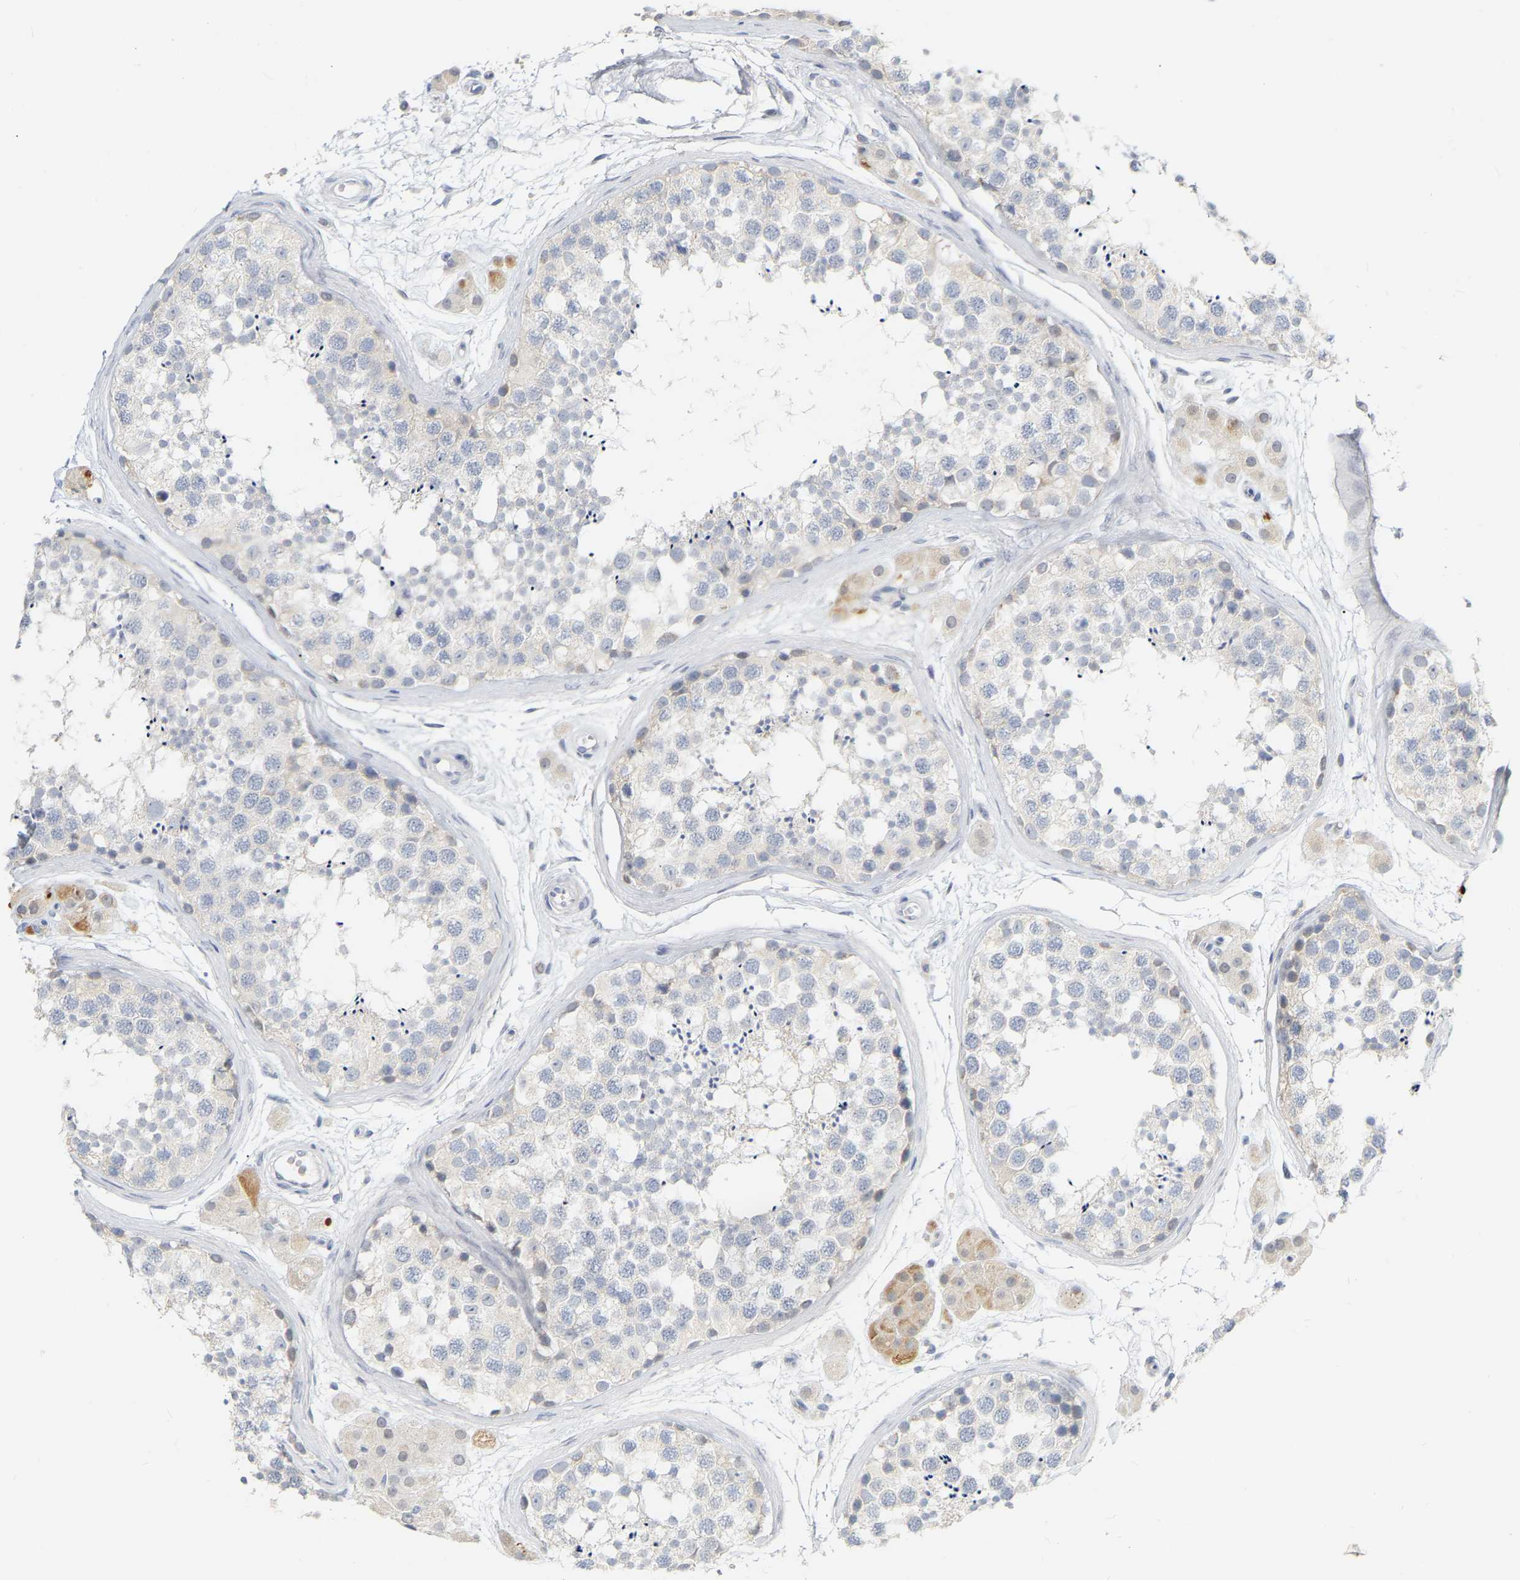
{"staining": {"intensity": "negative", "quantity": "none", "location": "none"}, "tissue": "testis", "cell_type": "Cells in seminiferous ducts", "image_type": "normal", "snomed": [{"axis": "morphology", "description": "Normal tissue, NOS"}, {"axis": "topography", "description": "Testis"}], "caption": "Immunohistochemistry (IHC) micrograph of benign testis: human testis stained with DAB demonstrates no significant protein staining in cells in seminiferous ducts.", "gene": "KRT76", "patient": {"sex": "male", "age": 56}}